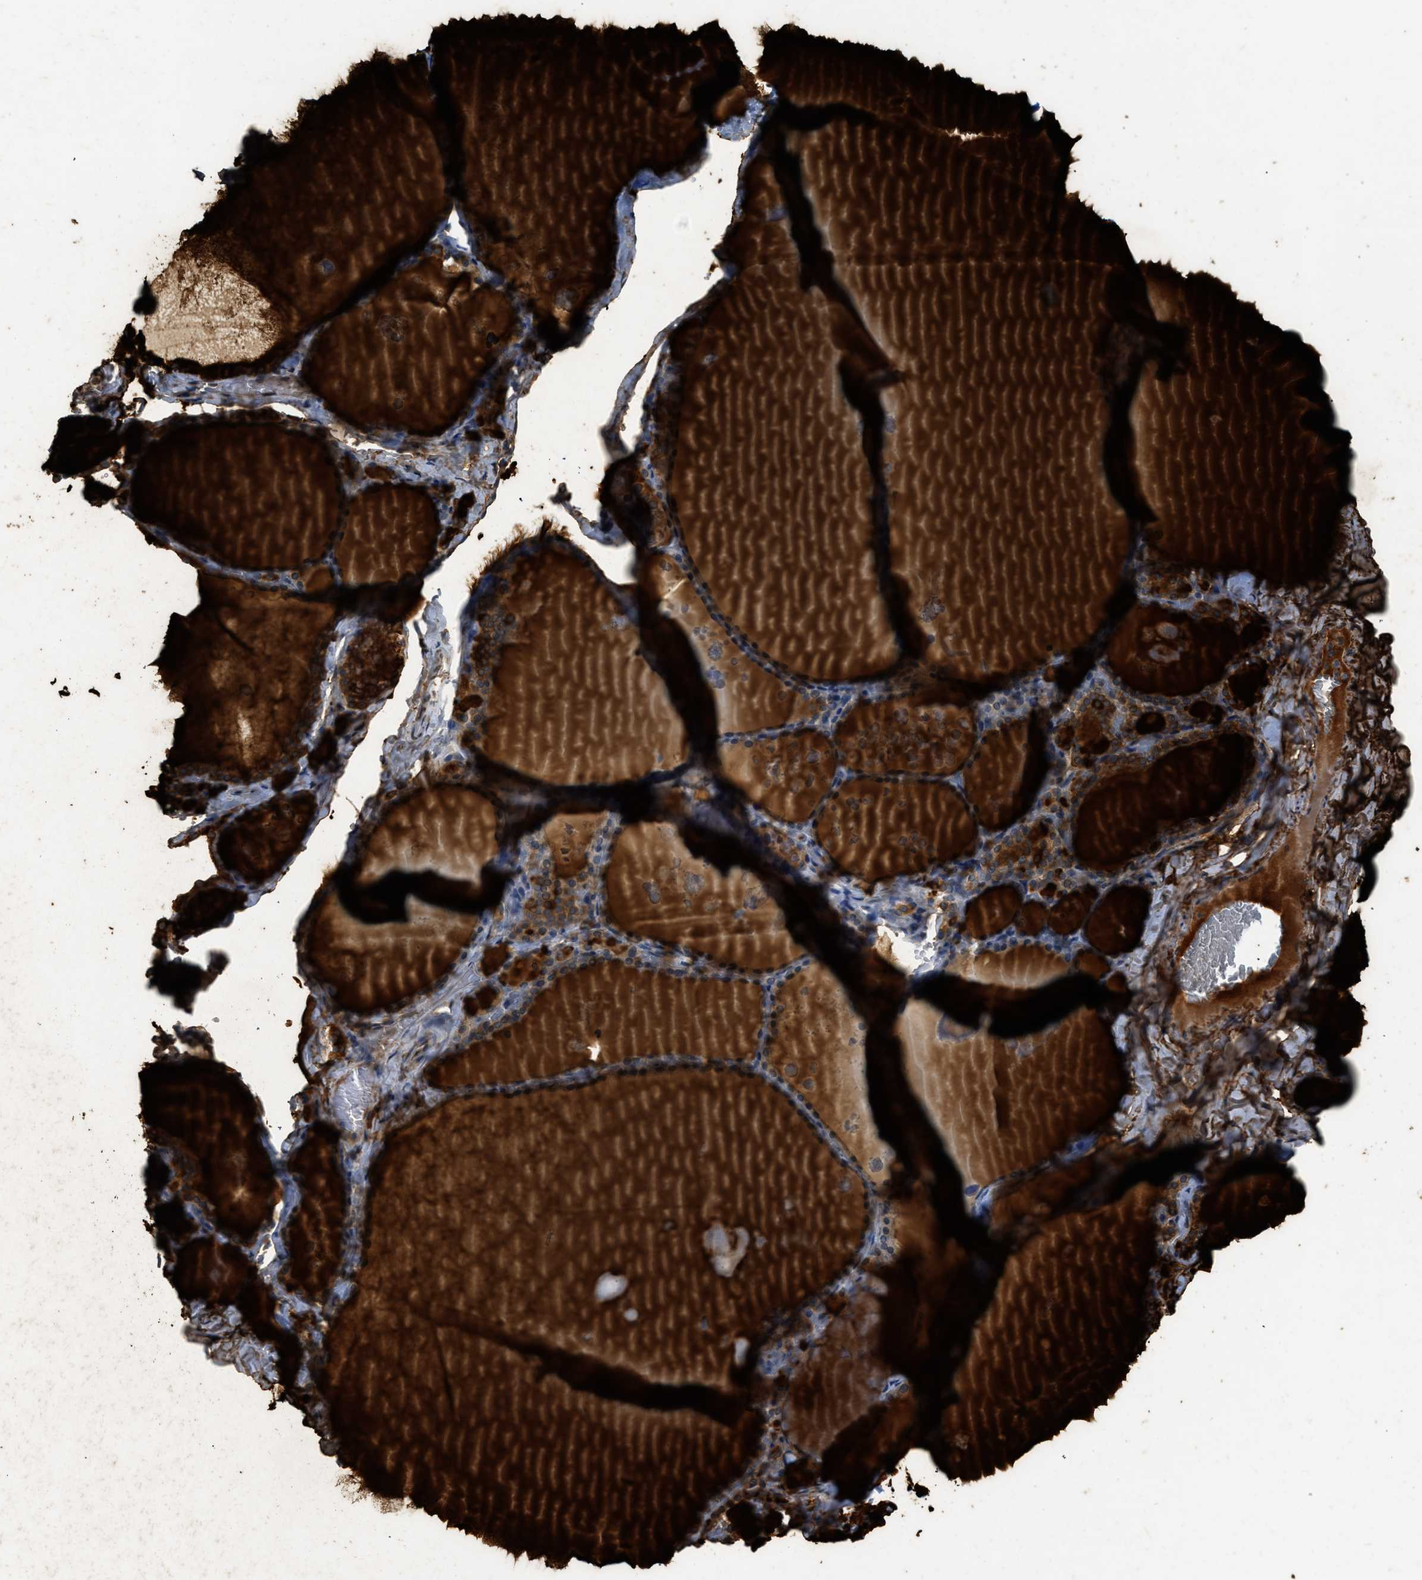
{"staining": {"intensity": "strong", "quantity": ">75%", "location": "cytoplasmic/membranous"}, "tissue": "thyroid gland", "cell_type": "Glandular cells", "image_type": "normal", "snomed": [{"axis": "morphology", "description": "Normal tissue, NOS"}, {"axis": "topography", "description": "Thyroid gland"}], "caption": "Immunohistochemistry photomicrograph of unremarkable thyroid gland: thyroid gland stained using immunohistochemistry (IHC) shows high levels of strong protein expression localized specifically in the cytoplasmic/membranous of glandular cells, appearing as a cytoplasmic/membranous brown color.", "gene": "EIF2AK3", "patient": {"sex": "male", "age": 56}}